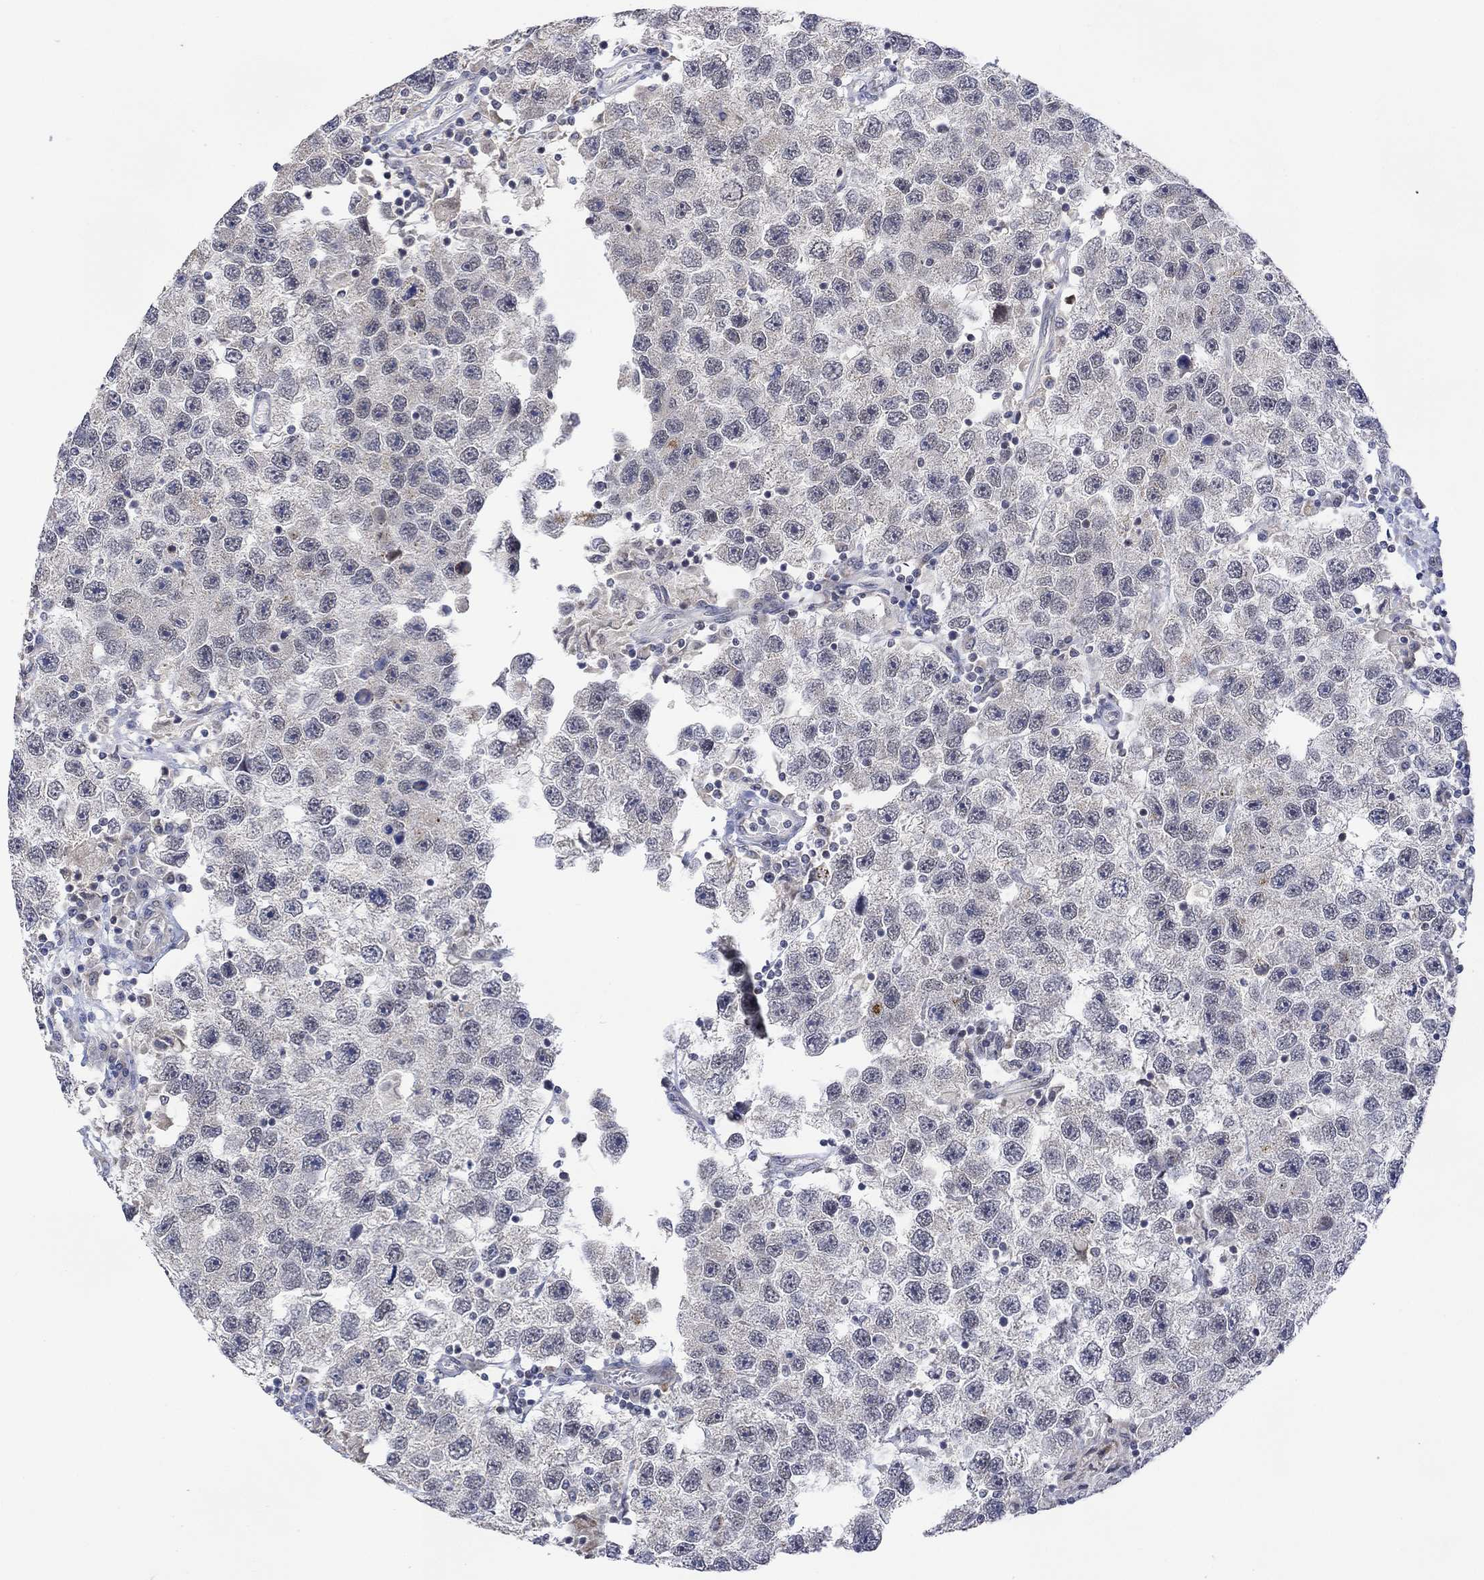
{"staining": {"intensity": "negative", "quantity": "none", "location": "none"}, "tissue": "testis cancer", "cell_type": "Tumor cells", "image_type": "cancer", "snomed": [{"axis": "morphology", "description": "Seminoma, NOS"}, {"axis": "topography", "description": "Testis"}], "caption": "Tumor cells are negative for protein expression in human testis cancer (seminoma).", "gene": "SLC48A1", "patient": {"sex": "male", "age": 26}}